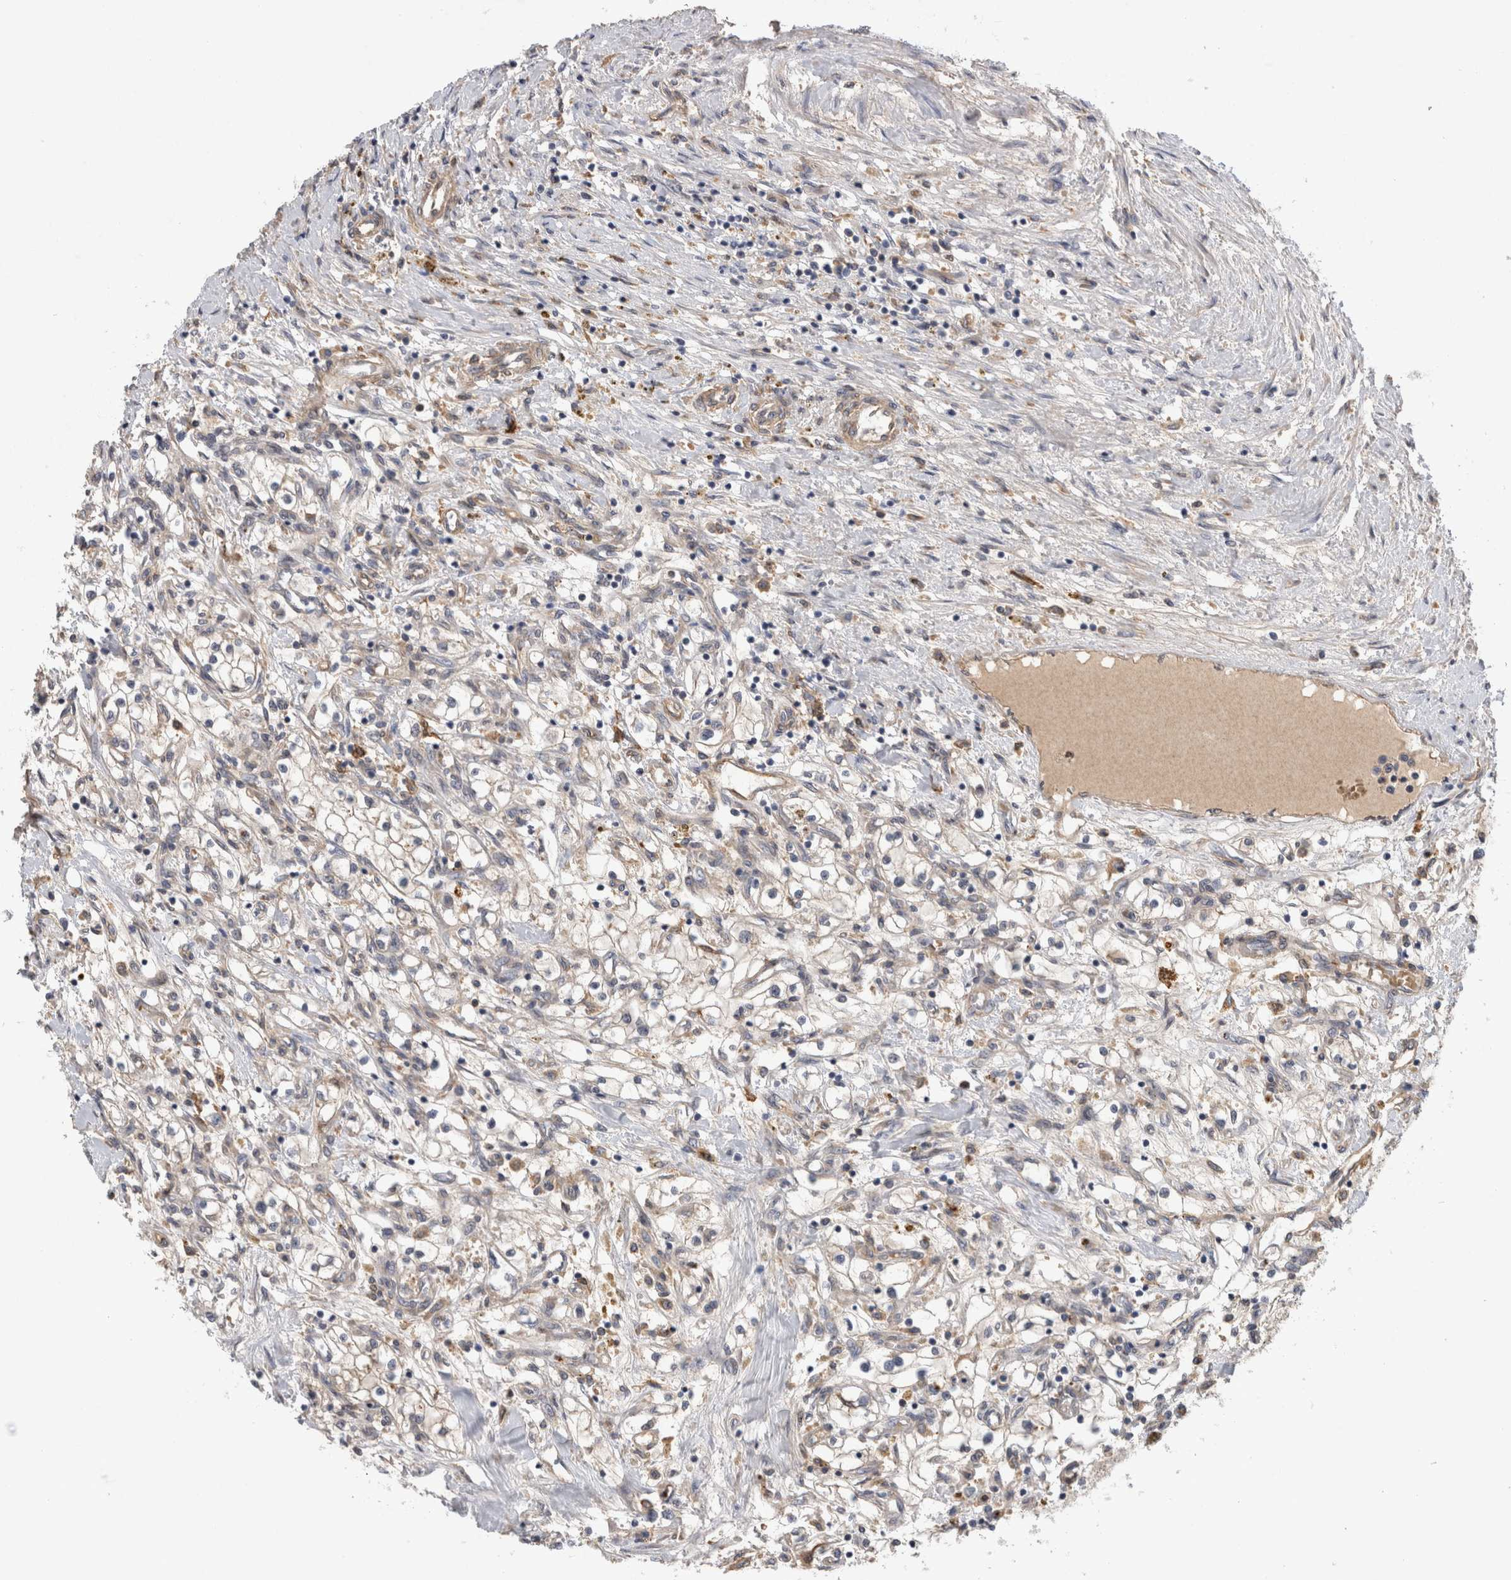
{"staining": {"intensity": "negative", "quantity": "none", "location": "none"}, "tissue": "renal cancer", "cell_type": "Tumor cells", "image_type": "cancer", "snomed": [{"axis": "morphology", "description": "Adenocarcinoma, NOS"}, {"axis": "topography", "description": "Kidney"}], "caption": "IHC histopathology image of human renal cancer (adenocarcinoma) stained for a protein (brown), which exhibits no positivity in tumor cells.", "gene": "ANKFY1", "patient": {"sex": "male", "age": 68}}